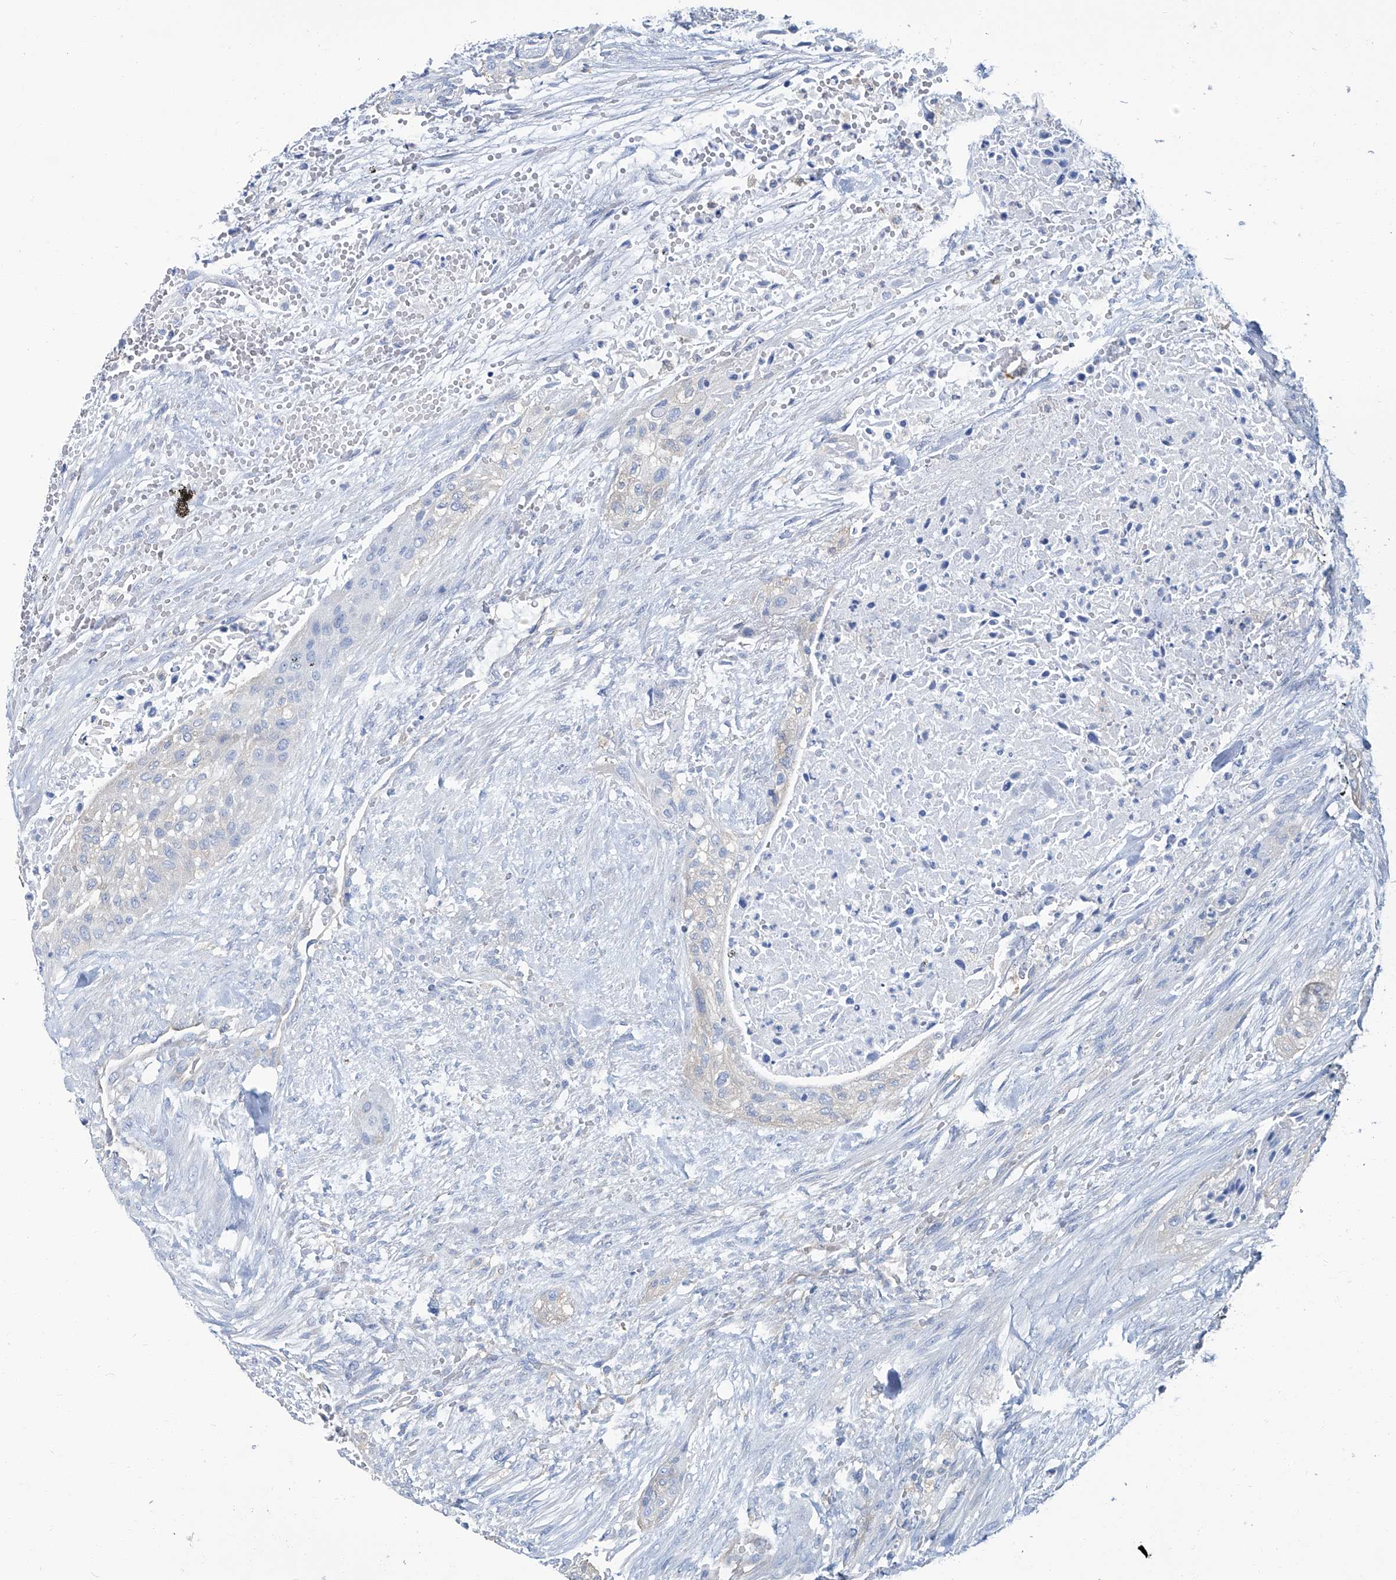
{"staining": {"intensity": "negative", "quantity": "none", "location": "none"}, "tissue": "urothelial cancer", "cell_type": "Tumor cells", "image_type": "cancer", "snomed": [{"axis": "morphology", "description": "Urothelial carcinoma, High grade"}, {"axis": "topography", "description": "Urinary bladder"}], "caption": "Tumor cells show no significant expression in urothelial cancer.", "gene": "PFKL", "patient": {"sex": "male", "age": 35}}